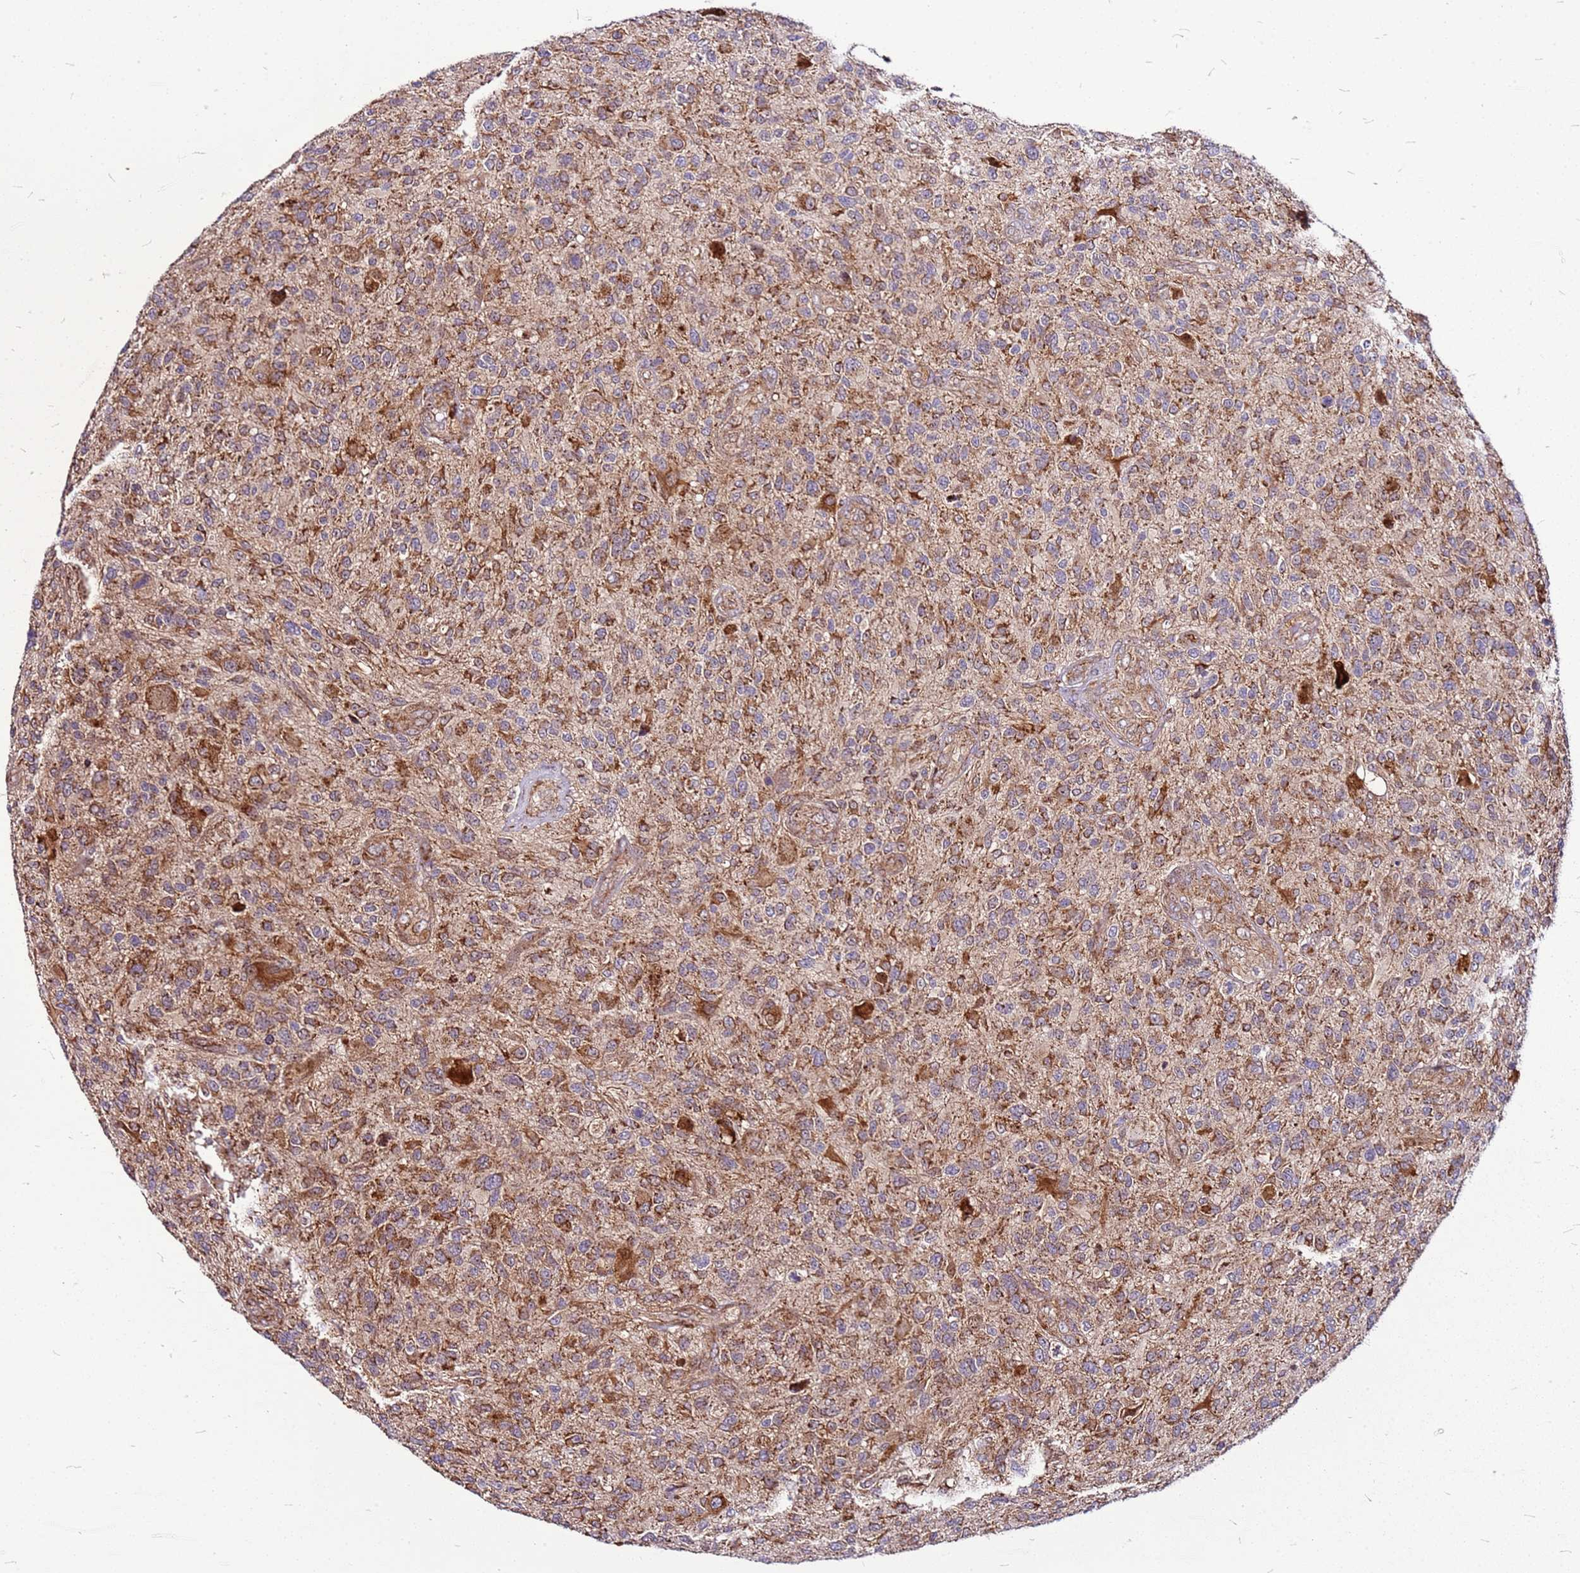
{"staining": {"intensity": "moderate", "quantity": "<25%", "location": "cytoplasmic/membranous"}, "tissue": "glioma", "cell_type": "Tumor cells", "image_type": "cancer", "snomed": [{"axis": "morphology", "description": "Glioma, malignant, High grade"}, {"axis": "topography", "description": "Brain"}], "caption": "Immunohistochemistry photomicrograph of glioma stained for a protein (brown), which displays low levels of moderate cytoplasmic/membranous positivity in about <25% of tumor cells.", "gene": "OR51T1", "patient": {"sex": "male", "age": 47}}